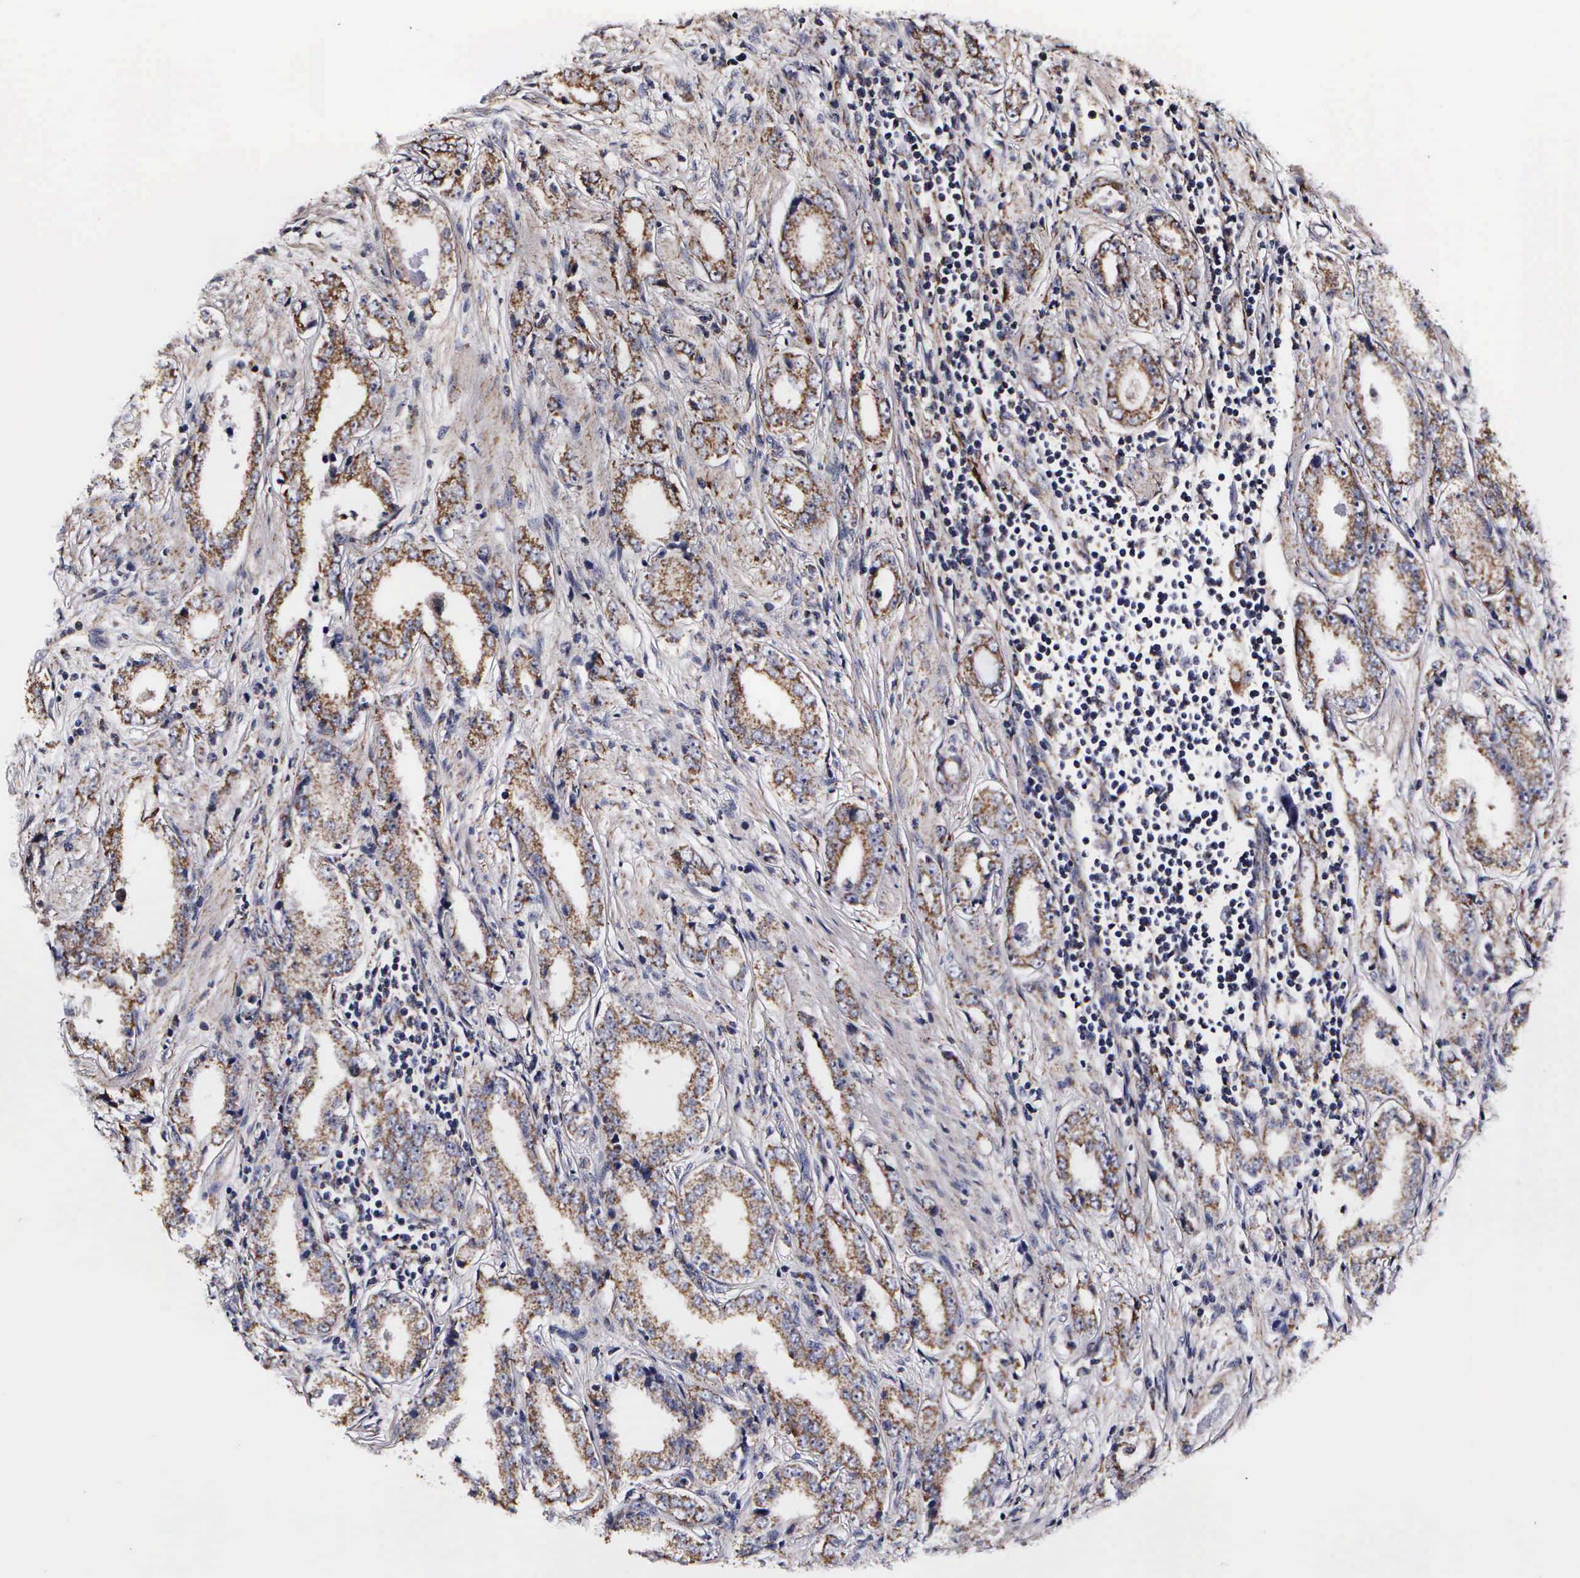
{"staining": {"intensity": "moderate", "quantity": ">75%", "location": "cytoplasmic/membranous"}, "tissue": "prostate cancer", "cell_type": "Tumor cells", "image_type": "cancer", "snomed": [{"axis": "morphology", "description": "Adenocarcinoma, Medium grade"}, {"axis": "topography", "description": "Prostate"}], "caption": "An IHC photomicrograph of tumor tissue is shown. Protein staining in brown shows moderate cytoplasmic/membranous positivity in prostate medium-grade adenocarcinoma within tumor cells.", "gene": "PSMA3", "patient": {"sex": "male", "age": 53}}